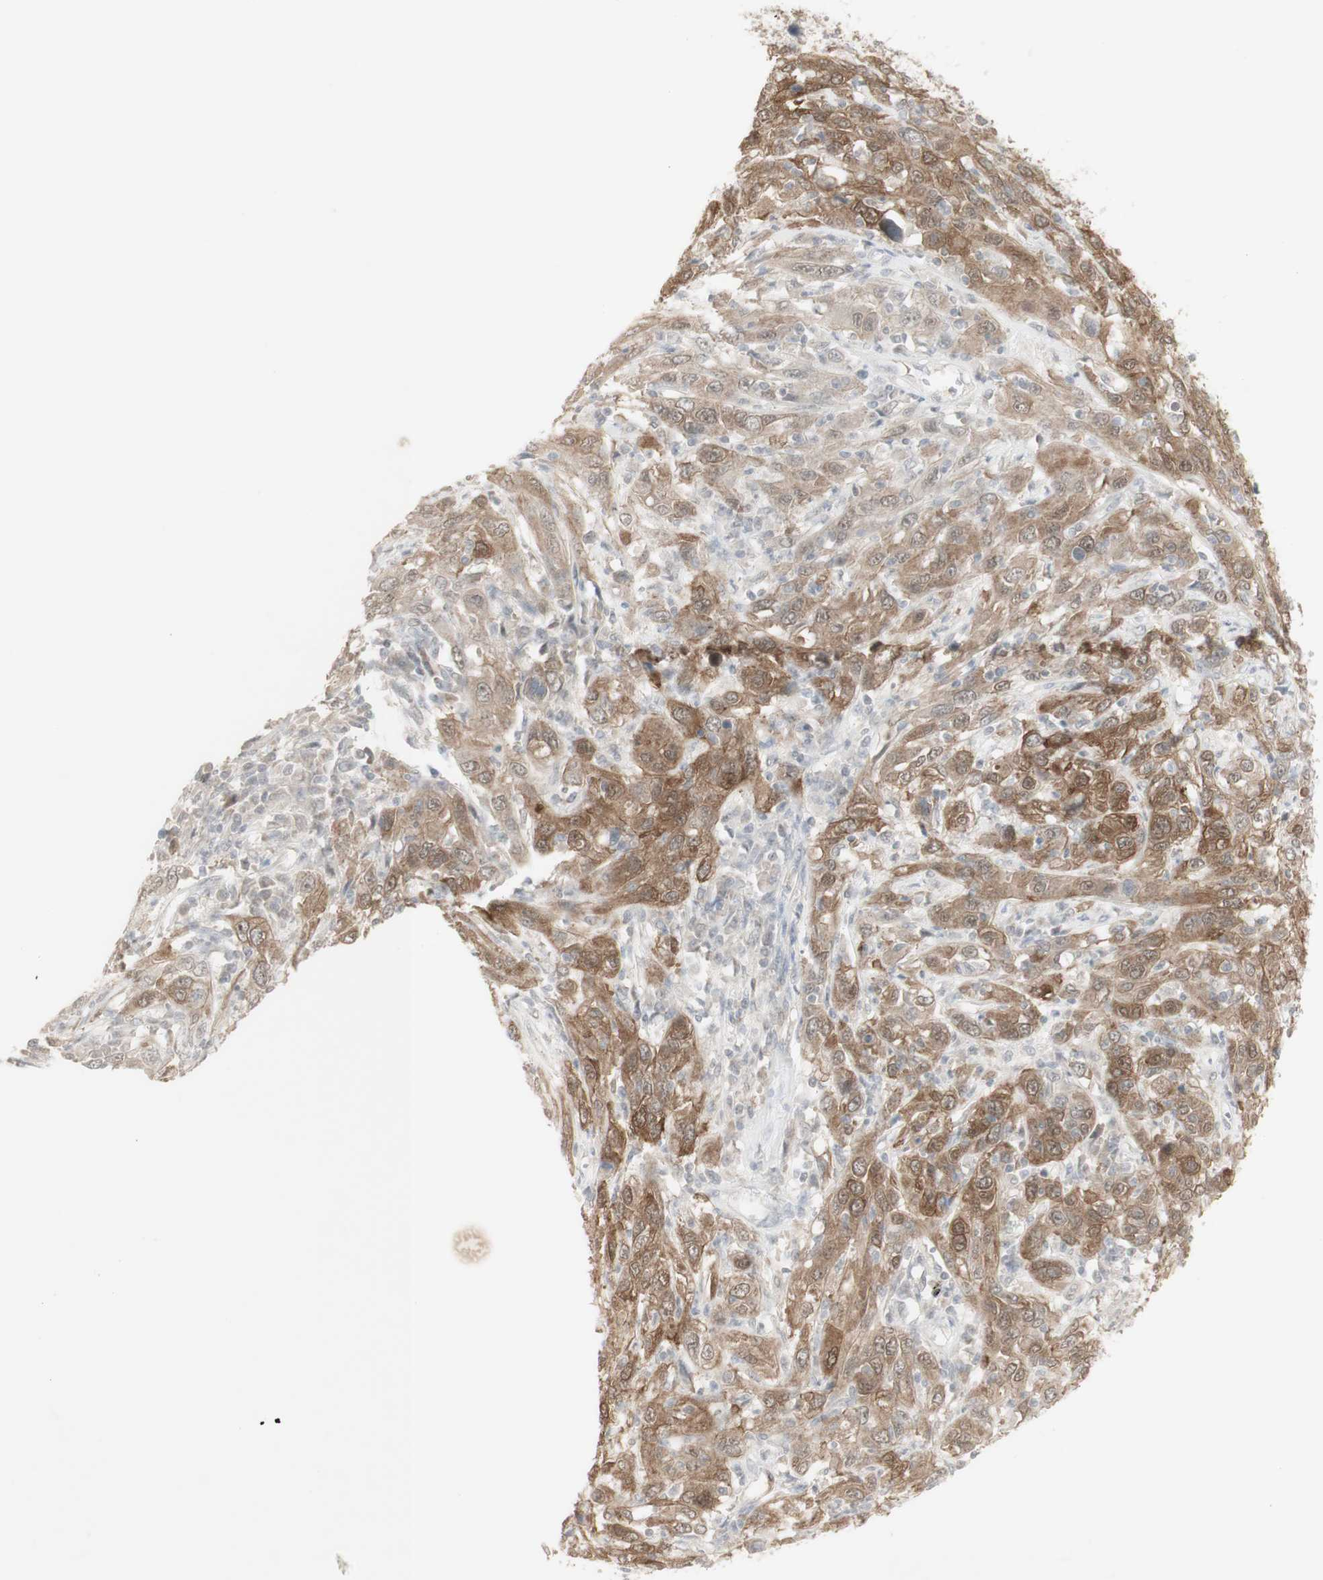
{"staining": {"intensity": "moderate", "quantity": ">75%", "location": "cytoplasmic/membranous"}, "tissue": "cervical cancer", "cell_type": "Tumor cells", "image_type": "cancer", "snomed": [{"axis": "morphology", "description": "Squamous cell carcinoma, NOS"}, {"axis": "topography", "description": "Cervix"}], "caption": "A histopathology image of human cervical cancer stained for a protein reveals moderate cytoplasmic/membranous brown staining in tumor cells.", "gene": "C1orf116", "patient": {"sex": "female", "age": 46}}